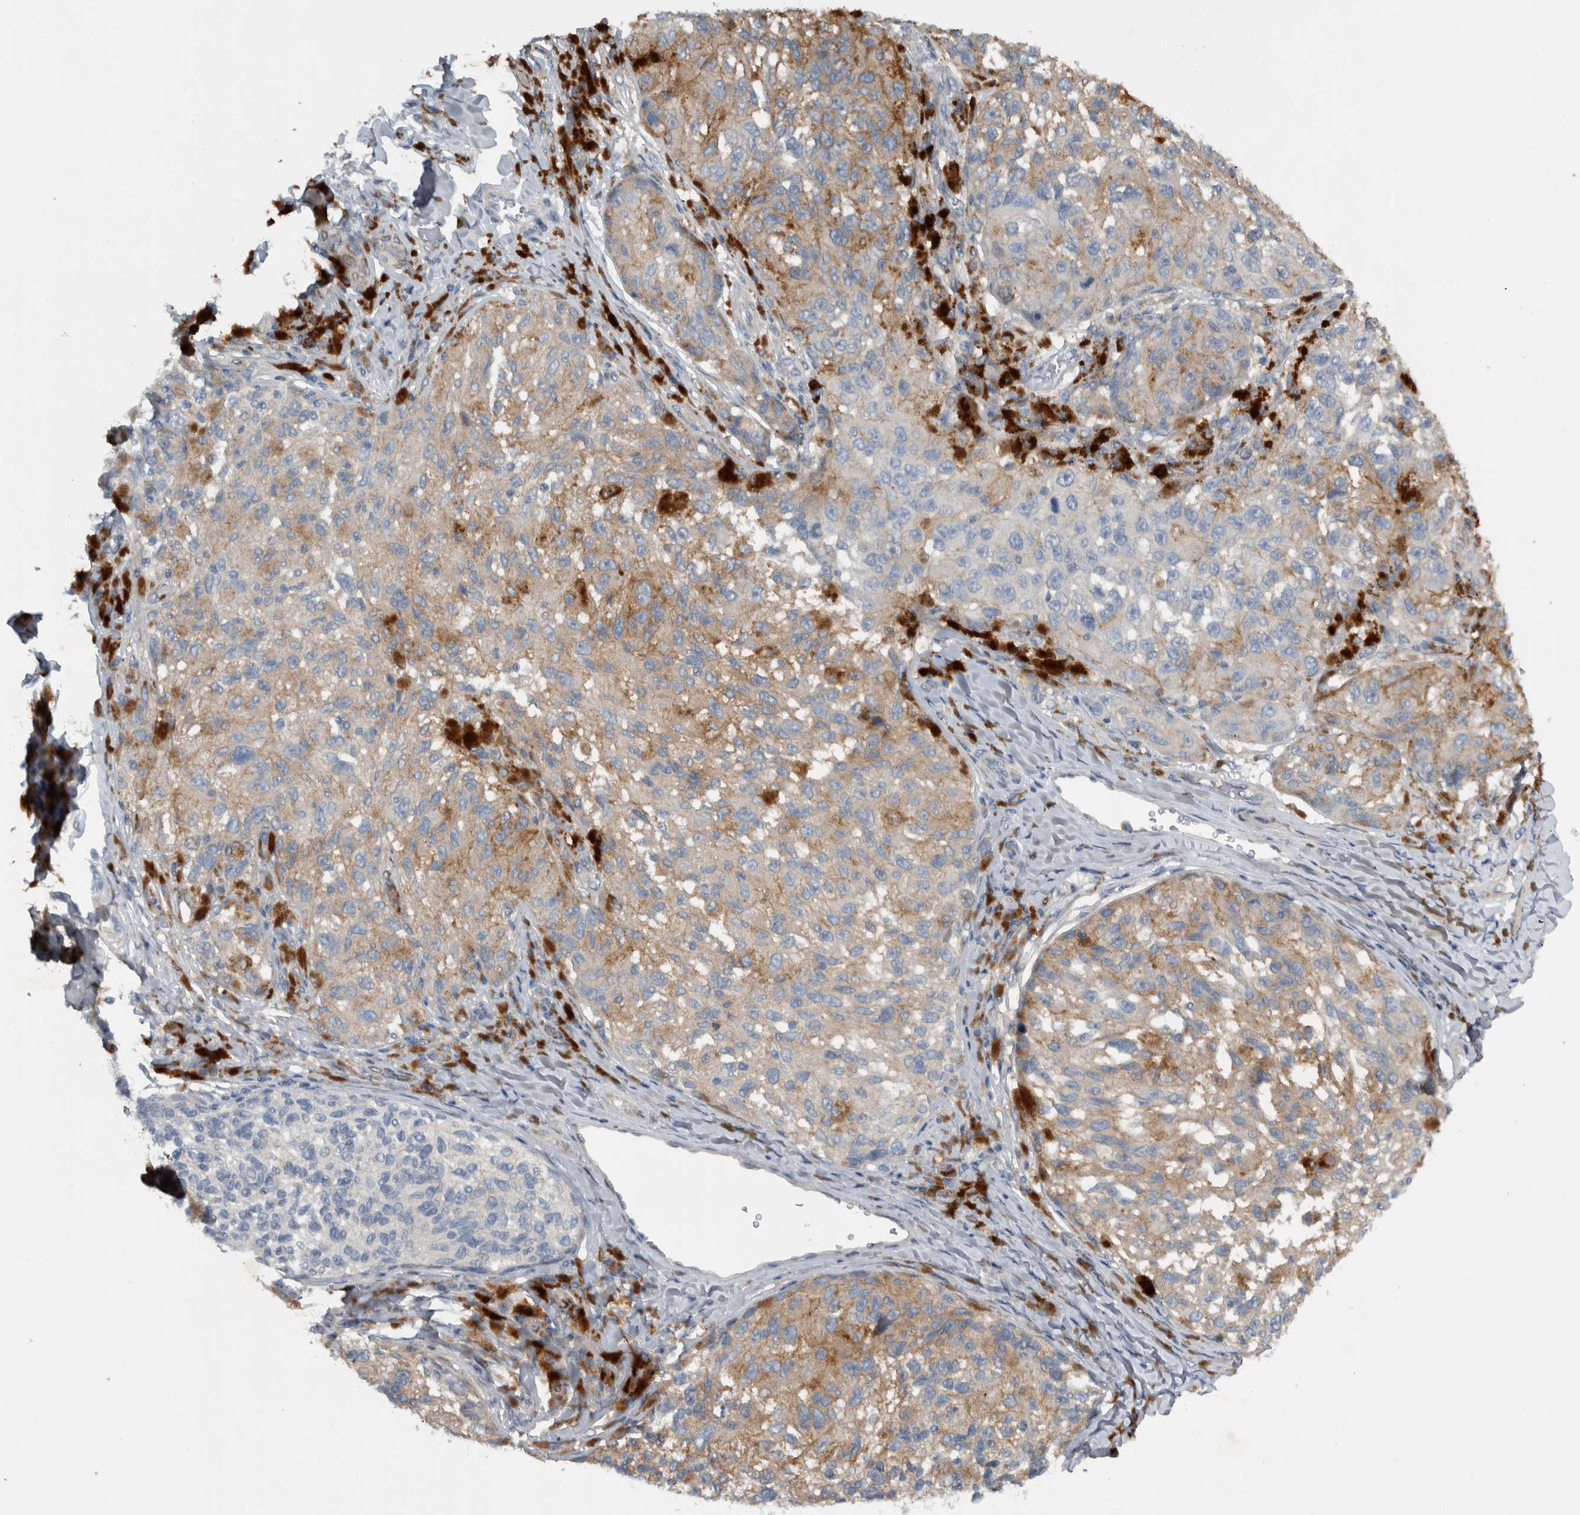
{"staining": {"intensity": "weak", "quantity": "25%-75%", "location": "cytoplasmic/membranous"}, "tissue": "melanoma", "cell_type": "Tumor cells", "image_type": "cancer", "snomed": [{"axis": "morphology", "description": "Malignant melanoma, NOS"}, {"axis": "topography", "description": "Skin"}], "caption": "Immunohistochemistry (IHC) histopathology image of melanoma stained for a protein (brown), which demonstrates low levels of weak cytoplasmic/membranous positivity in approximately 25%-75% of tumor cells.", "gene": "NT5C2", "patient": {"sex": "female", "age": 73}}